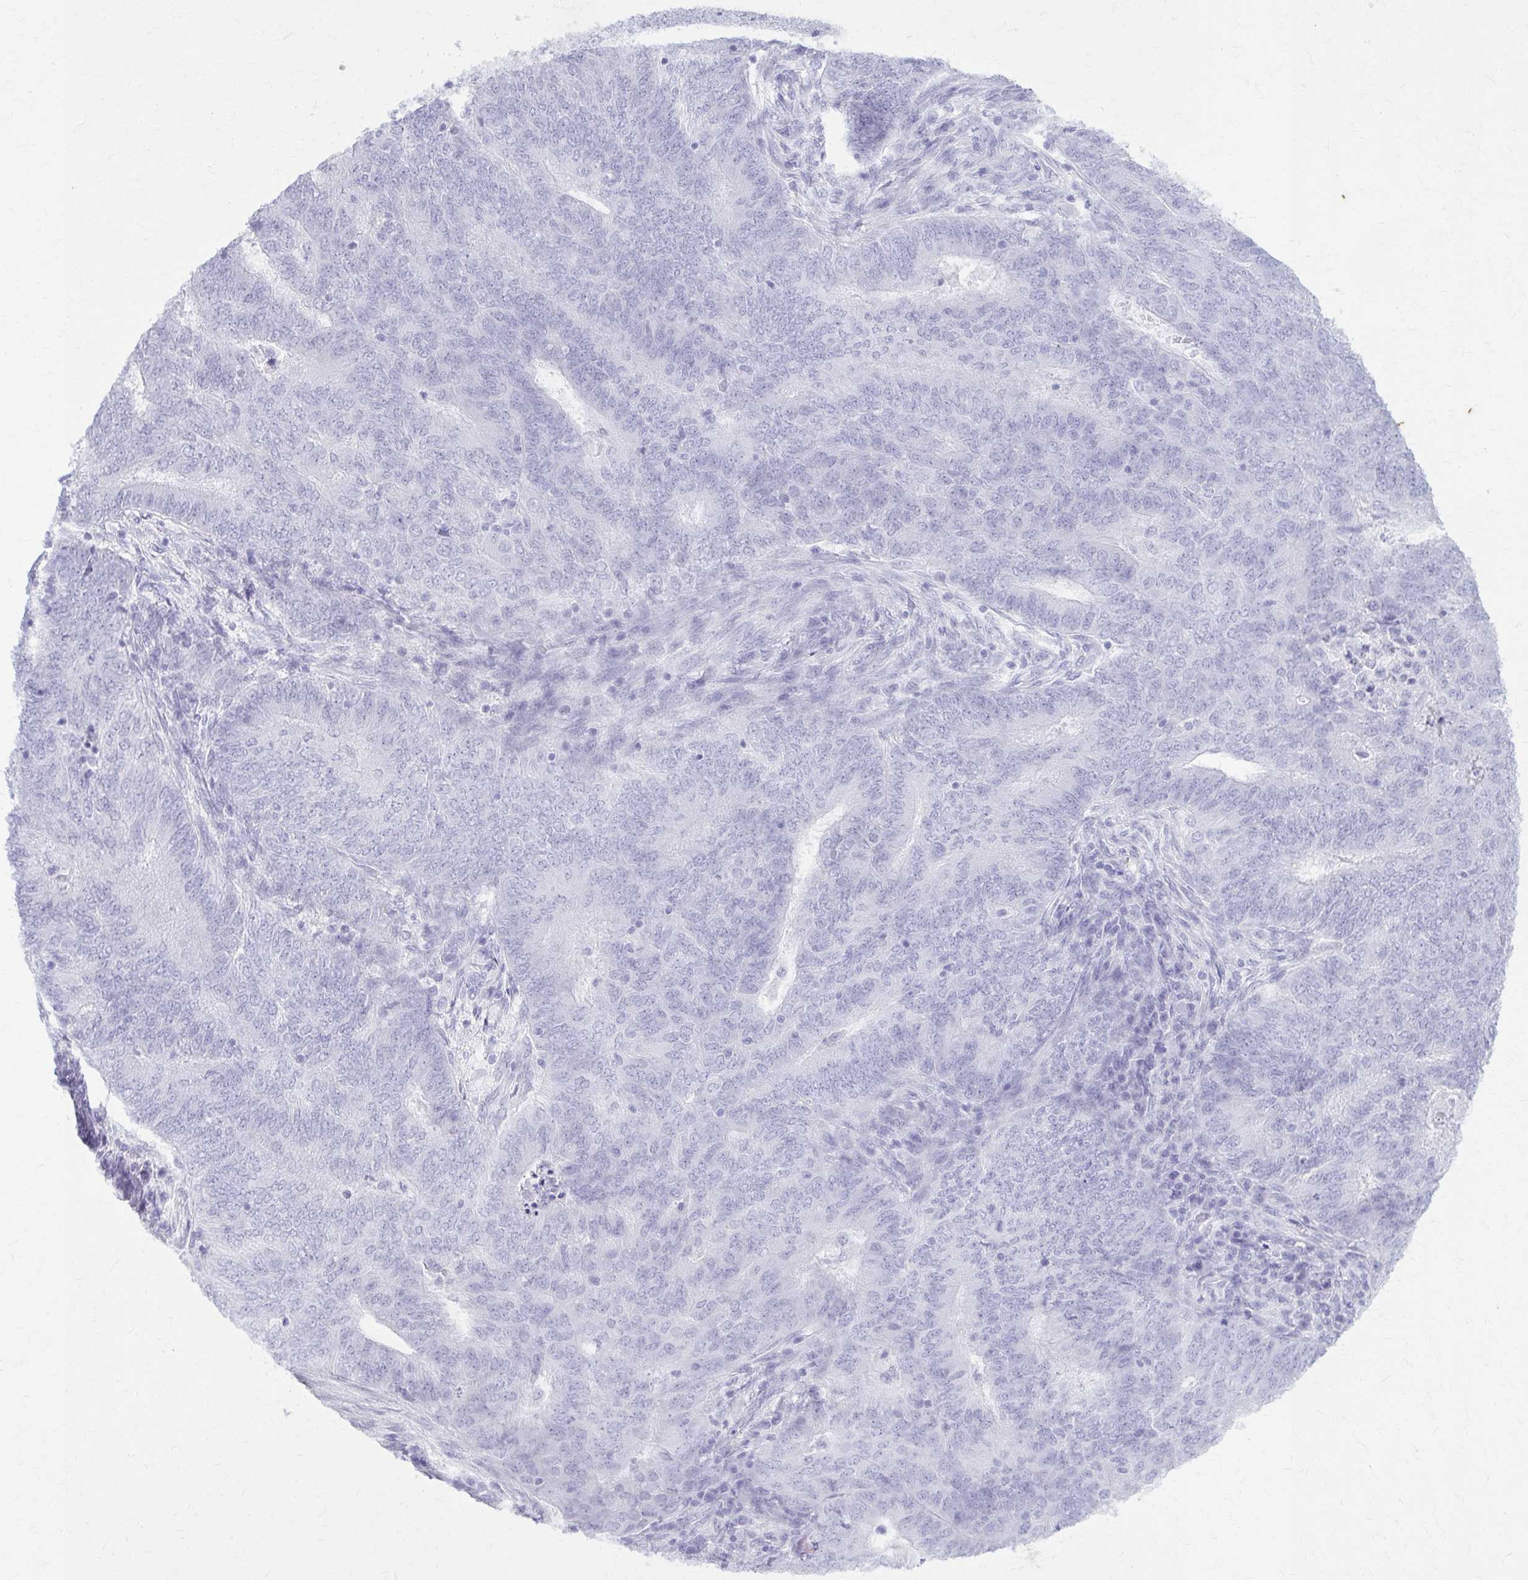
{"staining": {"intensity": "negative", "quantity": "none", "location": "none"}, "tissue": "endometrial cancer", "cell_type": "Tumor cells", "image_type": "cancer", "snomed": [{"axis": "morphology", "description": "Adenocarcinoma, NOS"}, {"axis": "topography", "description": "Endometrium"}], "caption": "This photomicrograph is of adenocarcinoma (endometrial) stained with immunohistochemistry to label a protein in brown with the nuclei are counter-stained blue. There is no positivity in tumor cells.", "gene": "KRT5", "patient": {"sex": "female", "age": 62}}